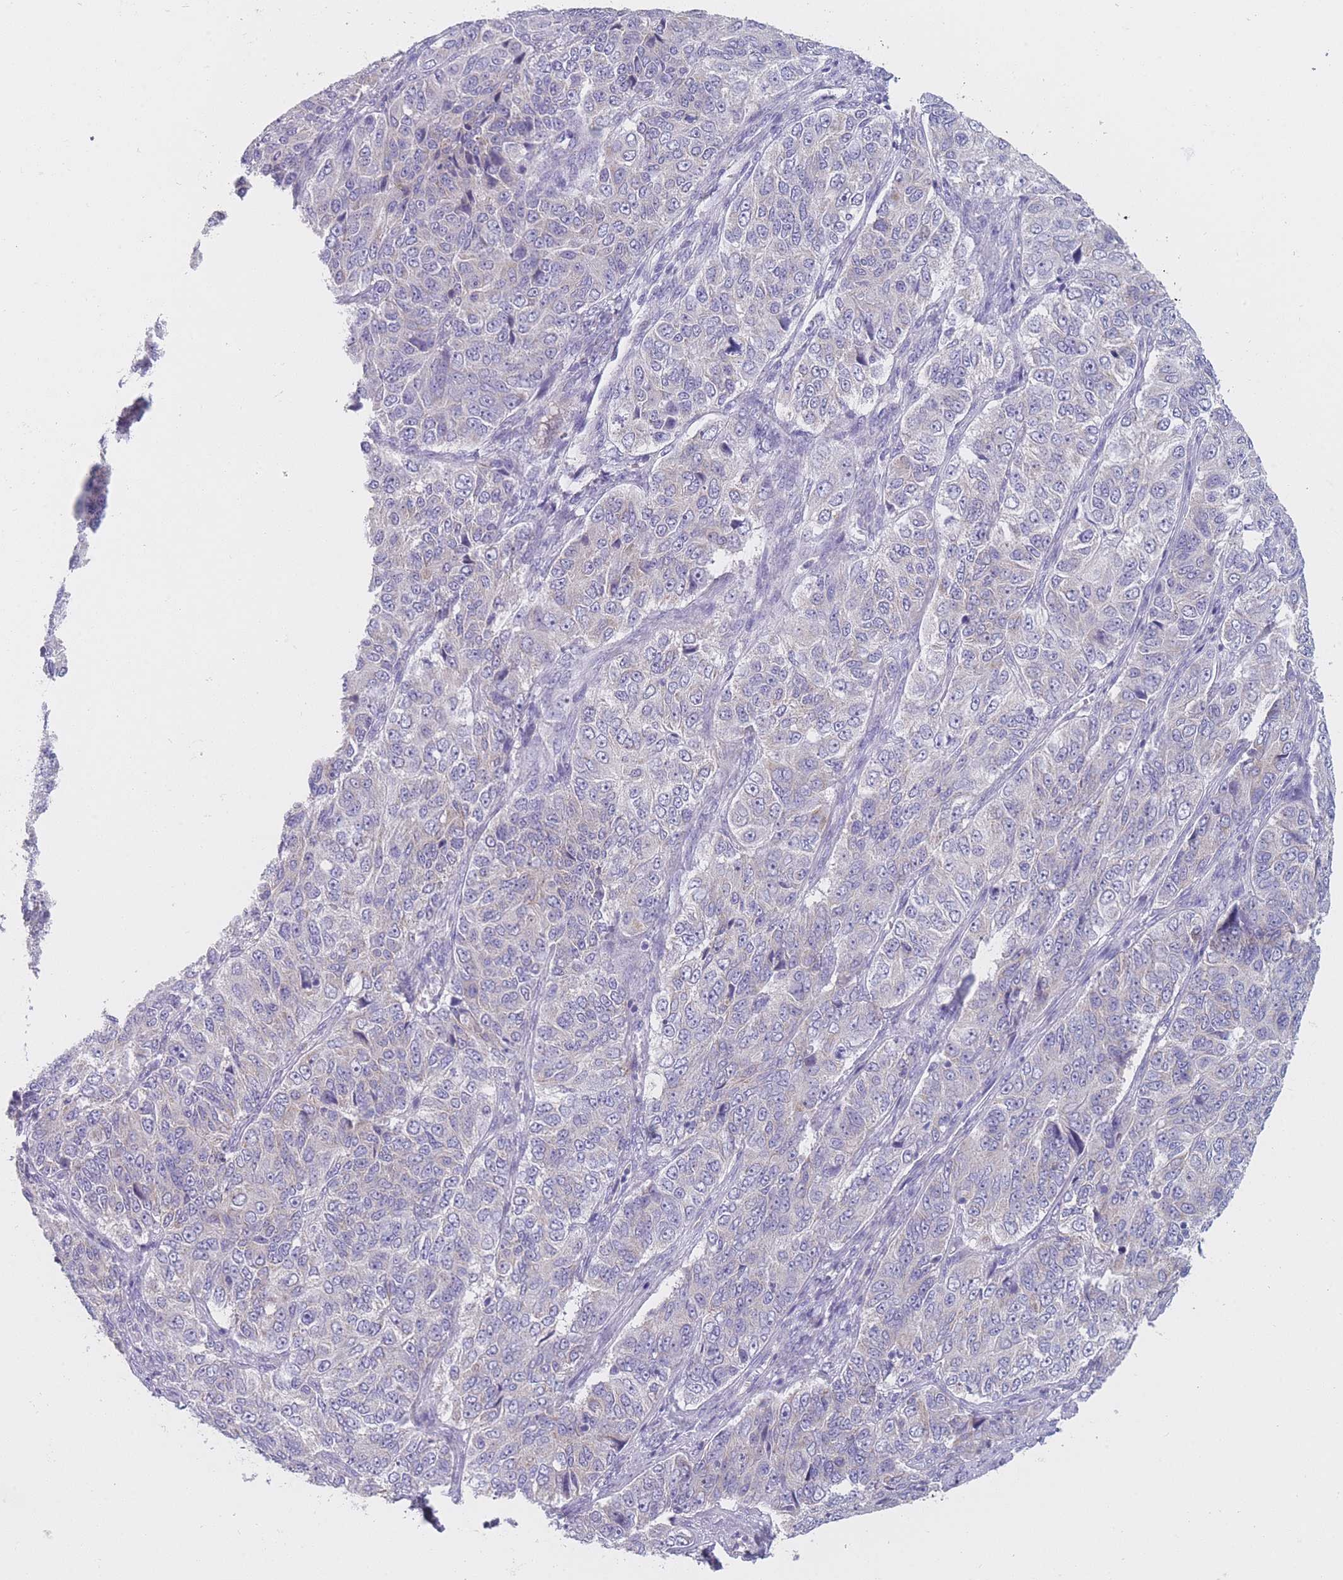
{"staining": {"intensity": "negative", "quantity": "none", "location": "none"}, "tissue": "ovarian cancer", "cell_type": "Tumor cells", "image_type": "cancer", "snomed": [{"axis": "morphology", "description": "Carcinoma, endometroid"}, {"axis": "topography", "description": "Ovary"}], "caption": "This image is of endometroid carcinoma (ovarian) stained with immunohistochemistry to label a protein in brown with the nuclei are counter-stained blue. There is no positivity in tumor cells.", "gene": "MRPS14", "patient": {"sex": "female", "age": 51}}